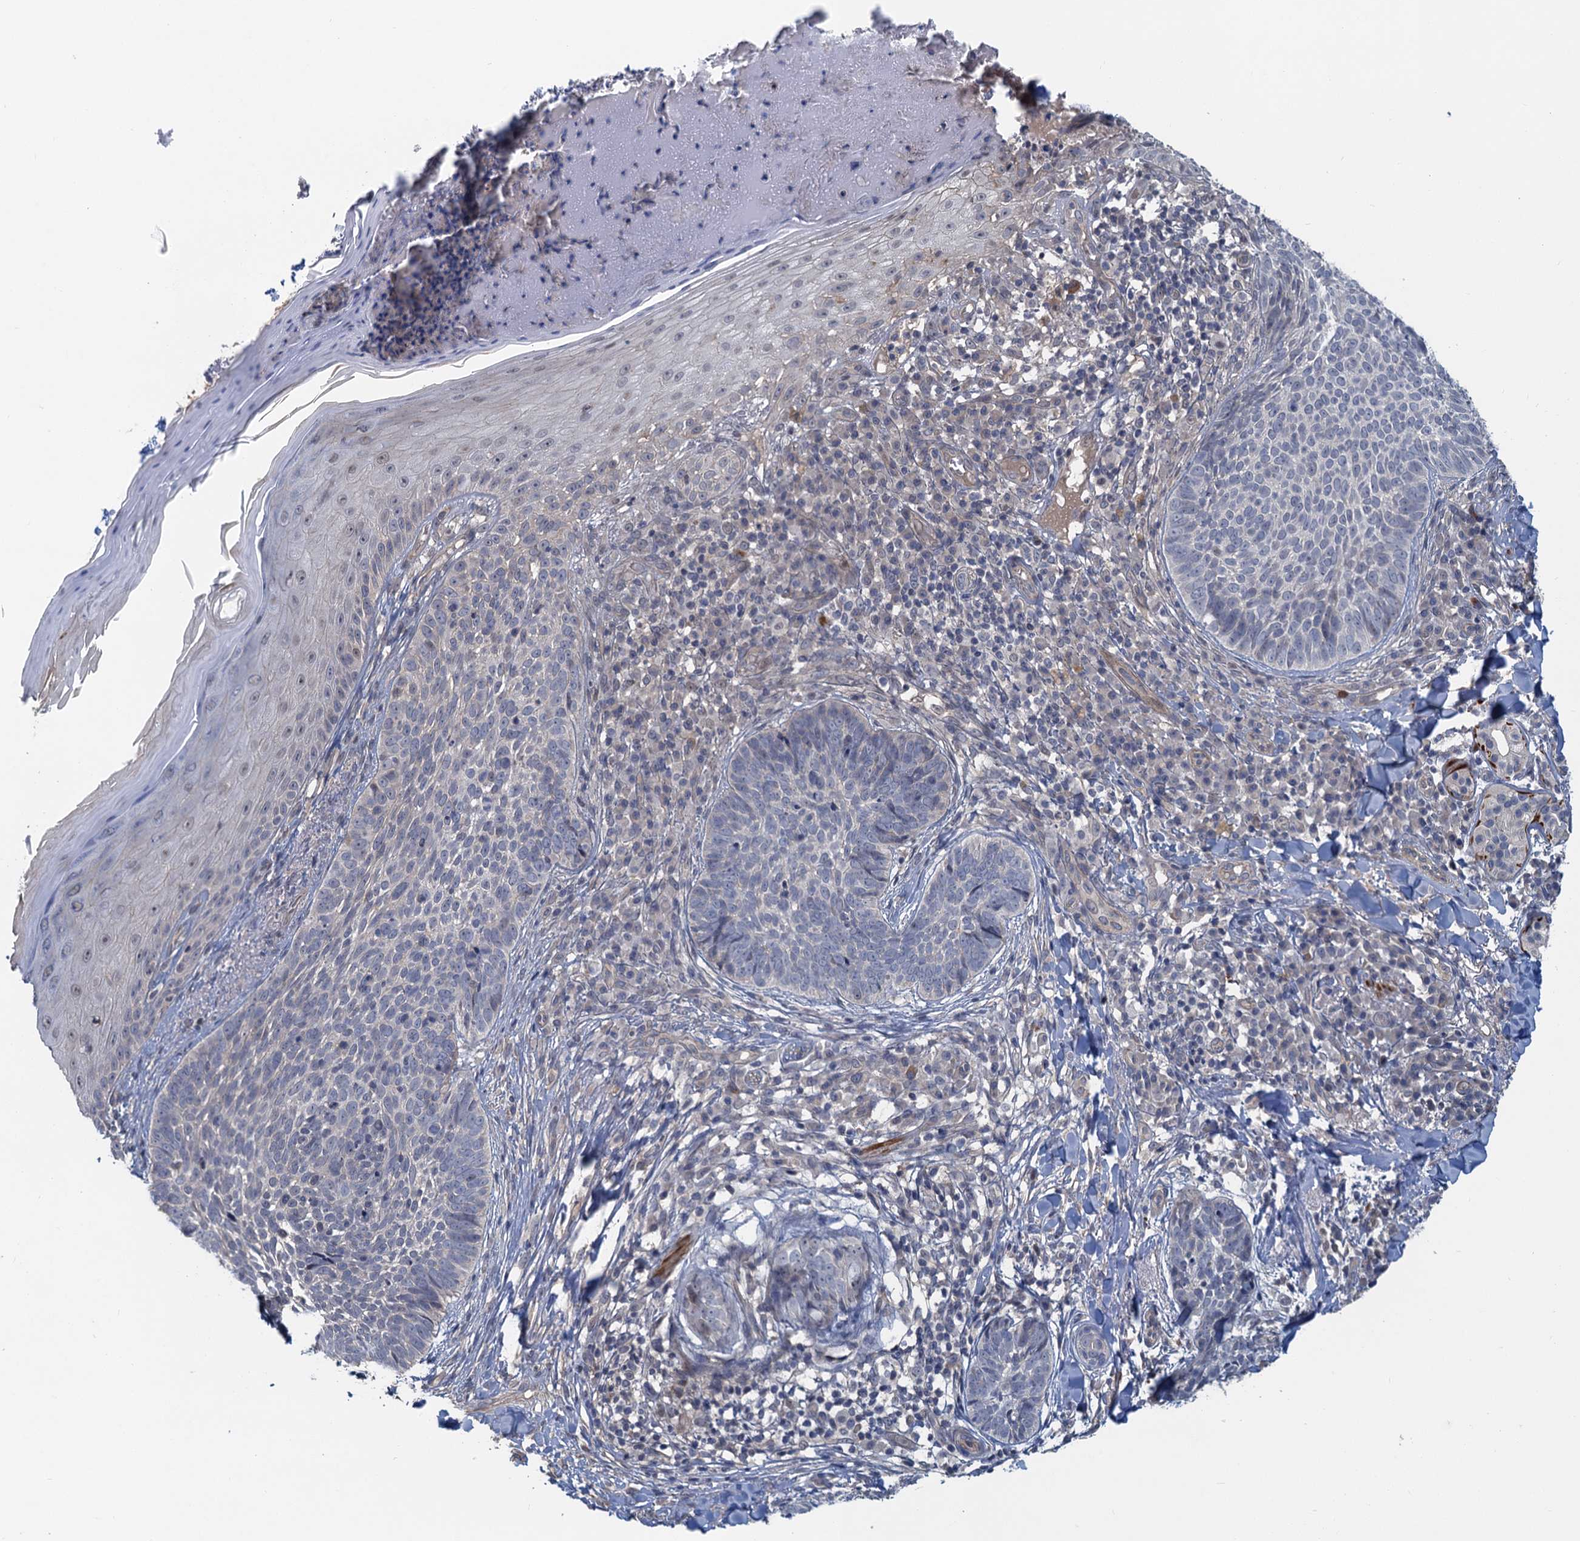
{"staining": {"intensity": "negative", "quantity": "none", "location": "none"}, "tissue": "skin cancer", "cell_type": "Tumor cells", "image_type": "cancer", "snomed": [{"axis": "morphology", "description": "Basal cell carcinoma"}, {"axis": "topography", "description": "Skin"}], "caption": "Tumor cells show no significant protein positivity in skin basal cell carcinoma. The staining is performed using DAB (3,3'-diaminobenzidine) brown chromogen with nuclei counter-stained in using hematoxylin.", "gene": "MYO16", "patient": {"sex": "female", "age": 61}}